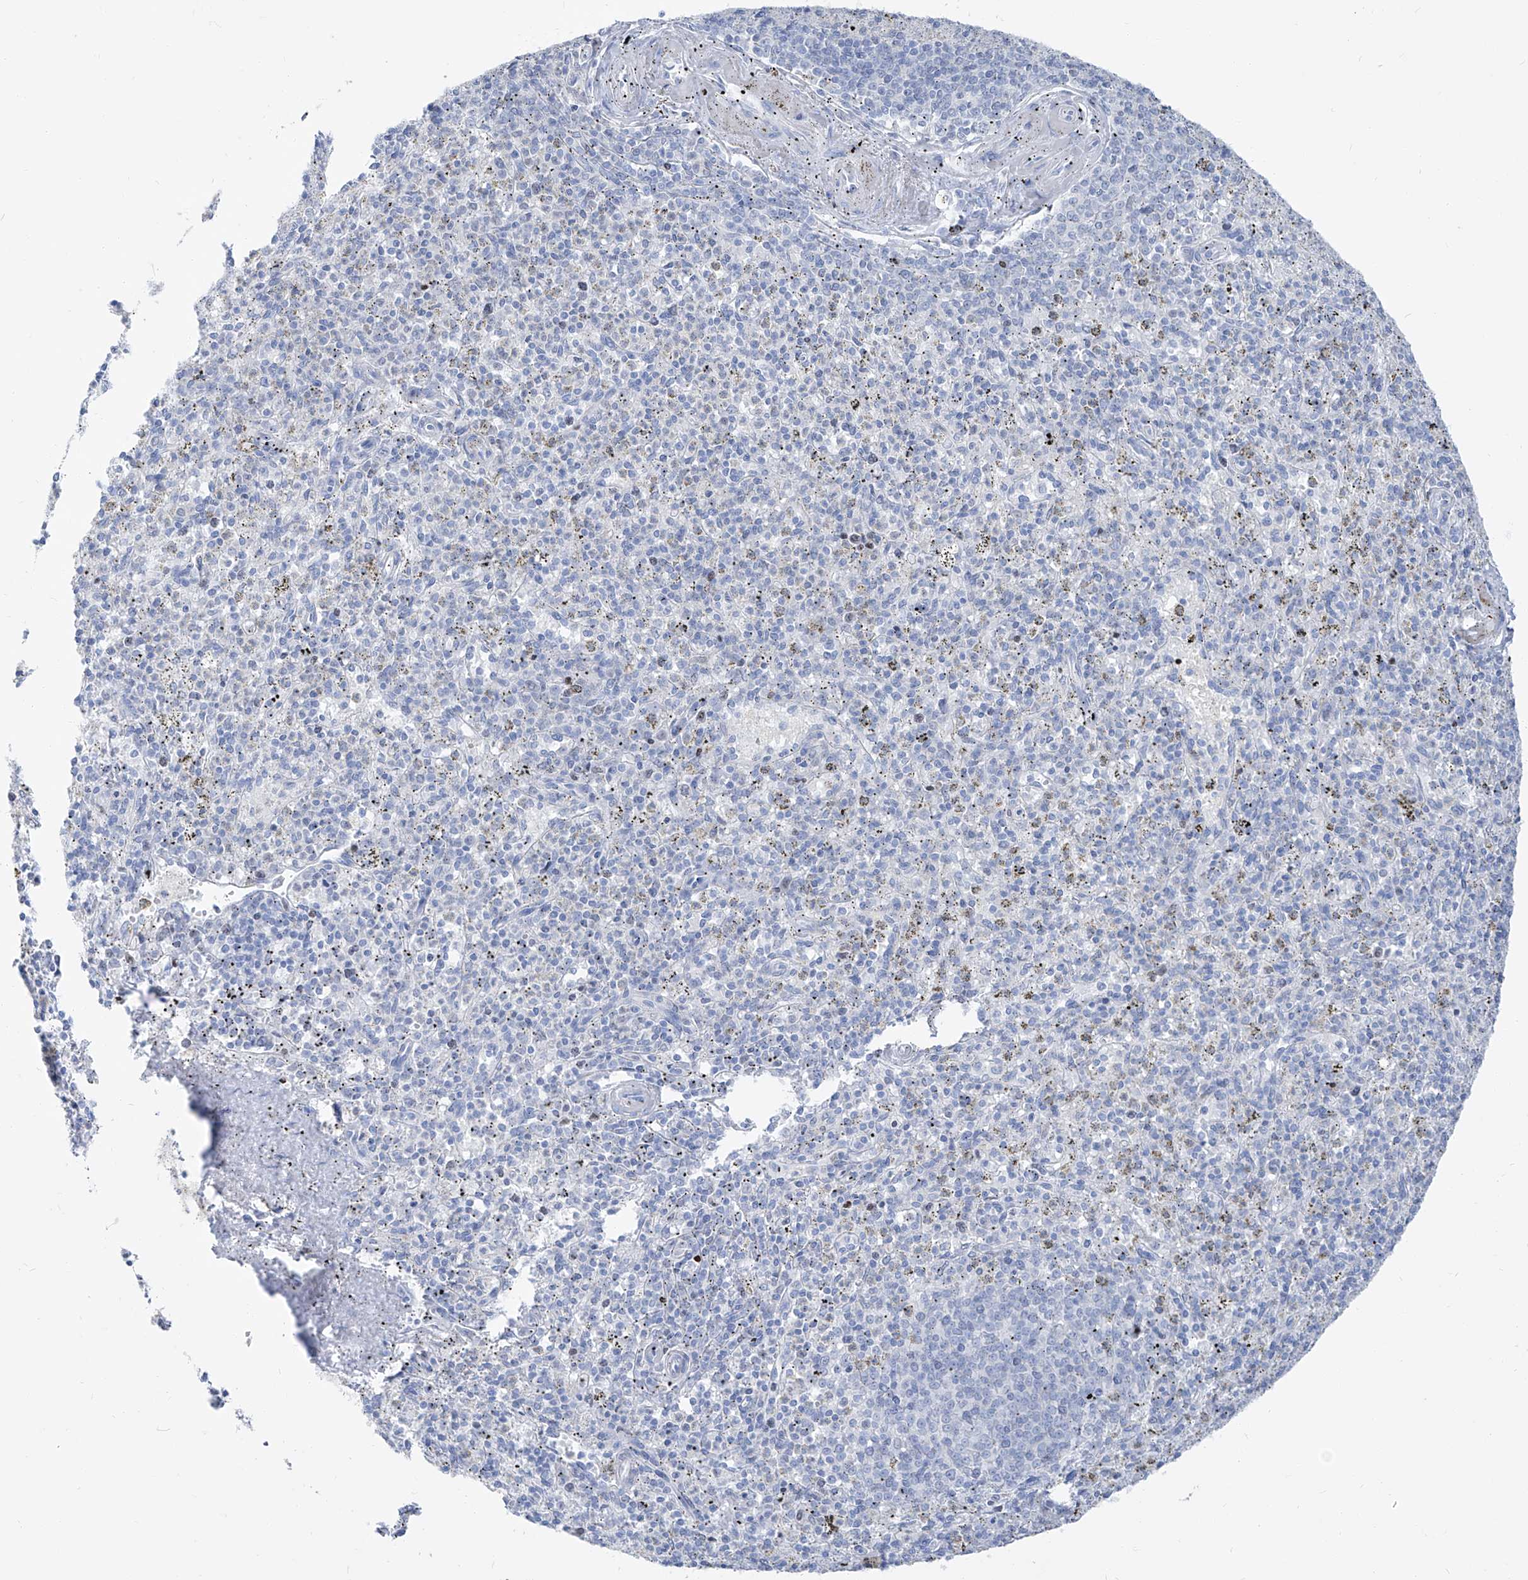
{"staining": {"intensity": "negative", "quantity": "none", "location": "none"}, "tissue": "spleen", "cell_type": "Cells in red pulp", "image_type": "normal", "snomed": [{"axis": "morphology", "description": "Normal tissue, NOS"}, {"axis": "topography", "description": "Spleen"}], "caption": "A histopathology image of spleen stained for a protein reveals no brown staining in cells in red pulp. (DAB (3,3'-diaminobenzidine) IHC, high magnification).", "gene": "FRS3", "patient": {"sex": "male", "age": 72}}